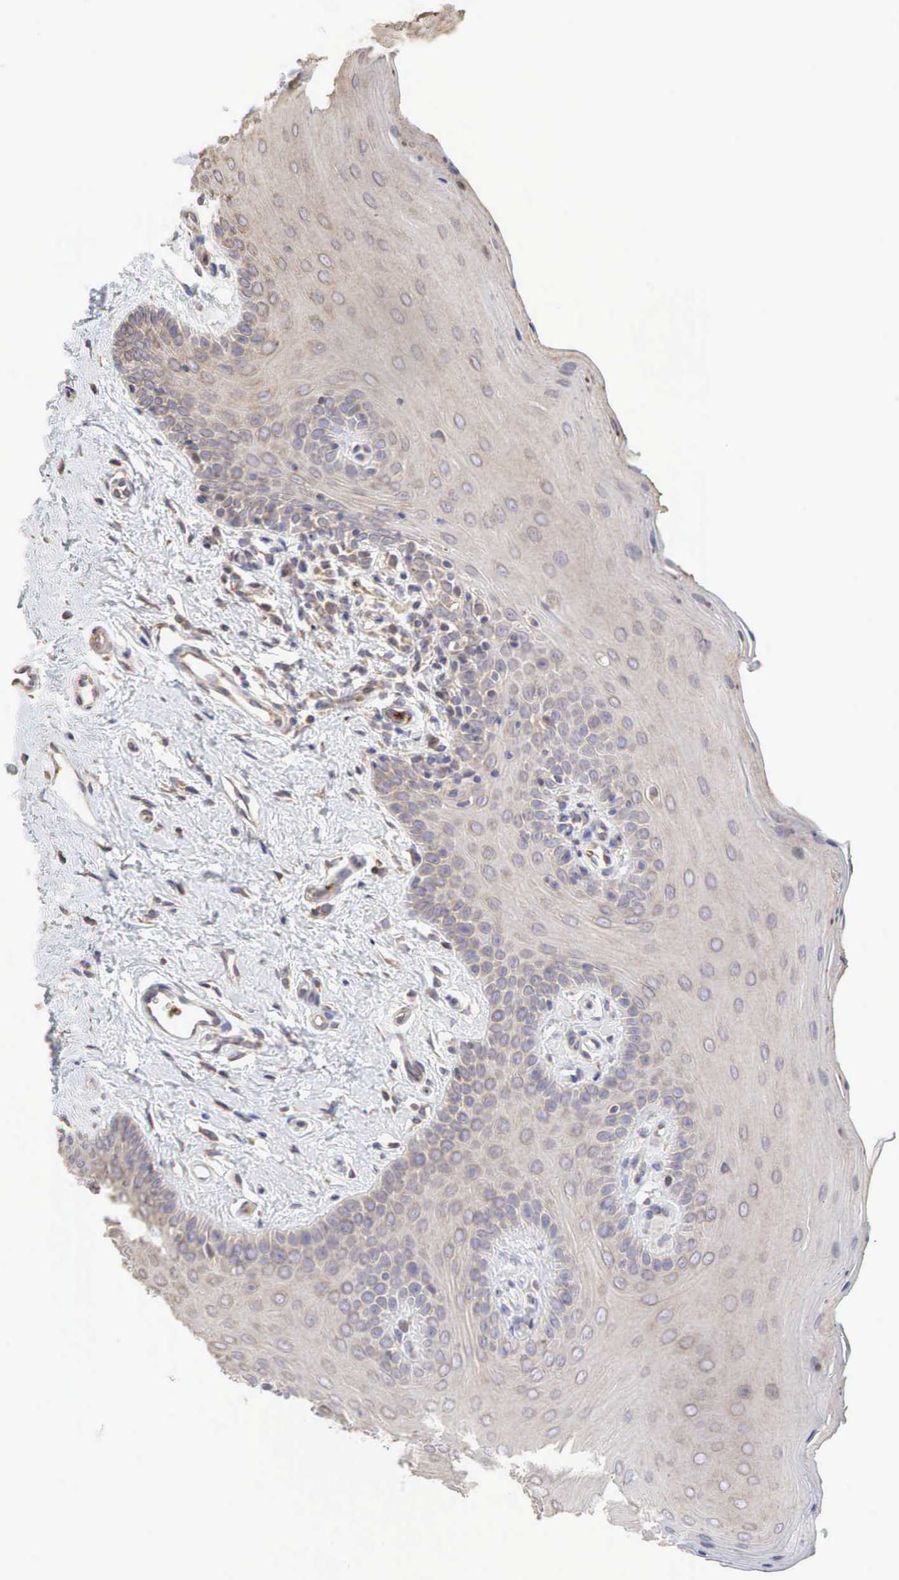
{"staining": {"intensity": "weak", "quantity": "25%-75%", "location": "cytoplasmic/membranous"}, "tissue": "oral mucosa", "cell_type": "Squamous epithelial cells", "image_type": "normal", "snomed": [{"axis": "morphology", "description": "Normal tissue, NOS"}, {"axis": "topography", "description": "Oral tissue"}], "caption": "Squamous epithelial cells reveal low levels of weak cytoplasmic/membranous staining in approximately 25%-75% of cells in benign human oral mucosa. The staining is performed using DAB brown chromogen to label protein expression. The nuclei are counter-stained blue using hematoxylin.", "gene": "PABPC5", "patient": {"sex": "male", "age": 14}}